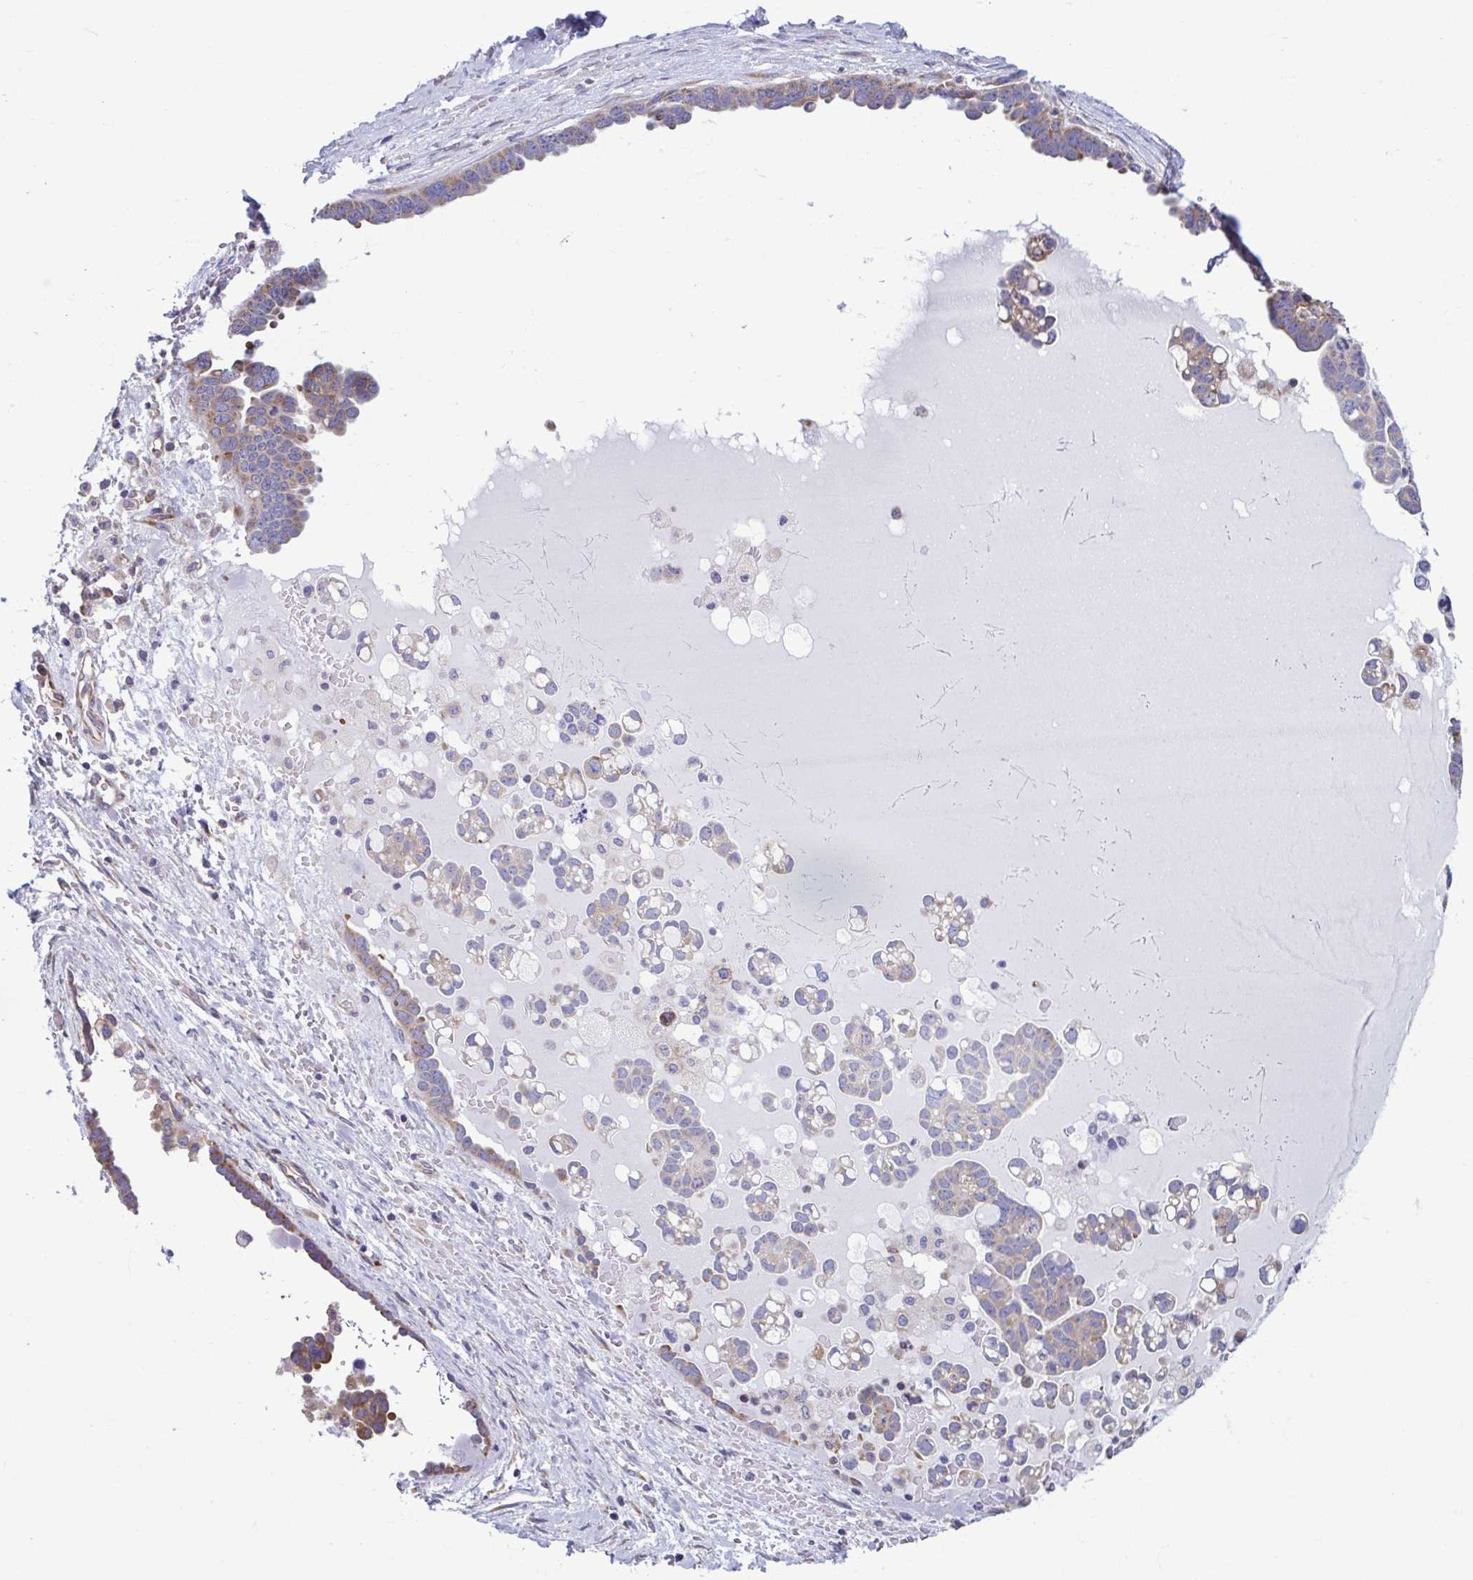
{"staining": {"intensity": "moderate", "quantity": "25%-75%", "location": "cytoplasmic/membranous"}, "tissue": "ovarian cancer", "cell_type": "Tumor cells", "image_type": "cancer", "snomed": [{"axis": "morphology", "description": "Cystadenocarcinoma, serous, NOS"}, {"axis": "topography", "description": "Ovary"}], "caption": "IHC image of ovarian cancer (serous cystadenocarcinoma) stained for a protein (brown), which displays medium levels of moderate cytoplasmic/membranous expression in approximately 25%-75% of tumor cells.", "gene": "RPS16", "patient": {"sex": "female", "age": 54}}